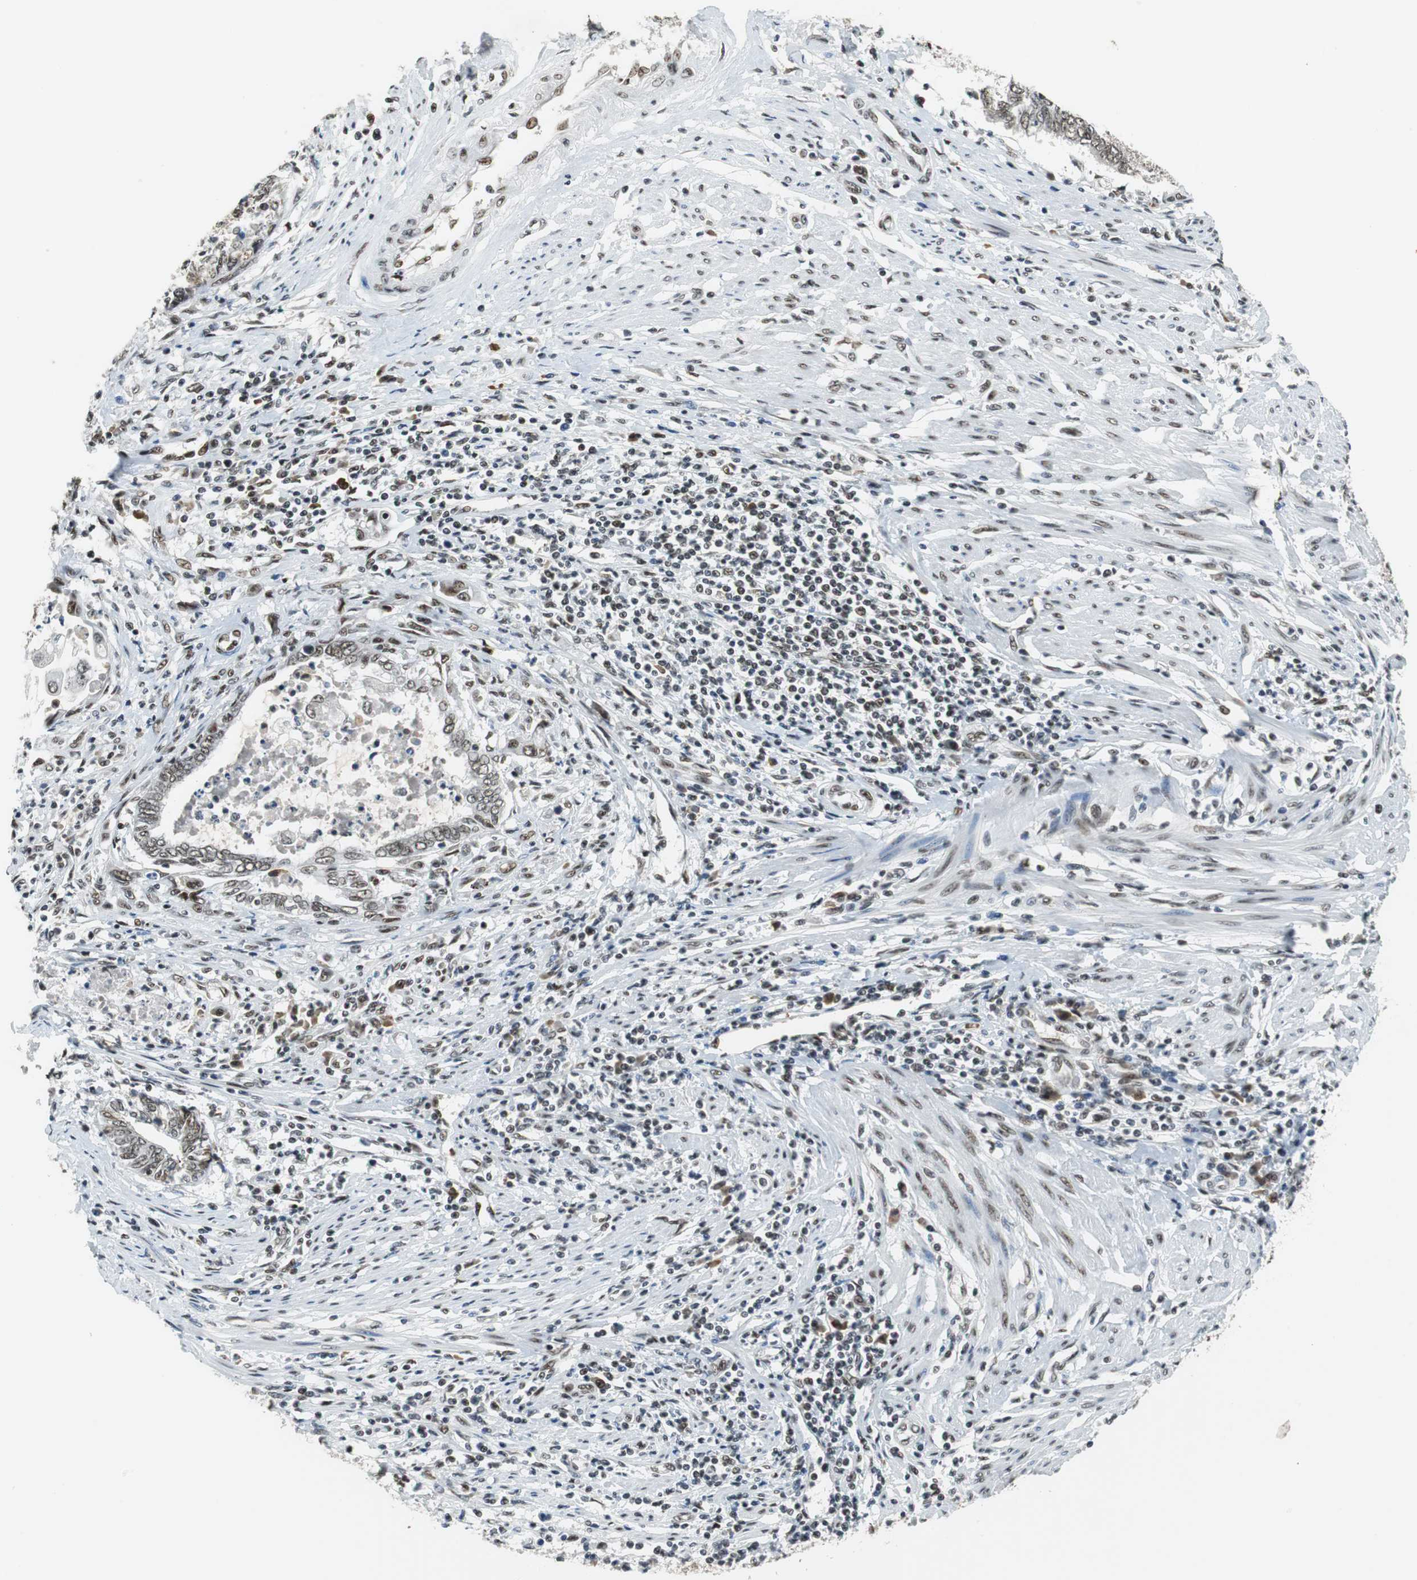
{"staining": {"intensity": "moderate", "quantity": "25%-75%", "location": "nuclear"}, "tissue": "endometrial cancer", "cell_type": "Tumor cells", "image_type": "cancer", "snomed": [{"axis": "morphology", "description": "Adenocarcinoma, NOS"}, {"axis": "topography", "description": "Uterus"}, {"axis": "topography", "description": "Endometrium"}], "caption": "Human endometrial cancer stained with a protein marker shows moderate staining in tumor cells.", "gene": "PRKDC", "patient": {"sex": "female", "age": 70}}